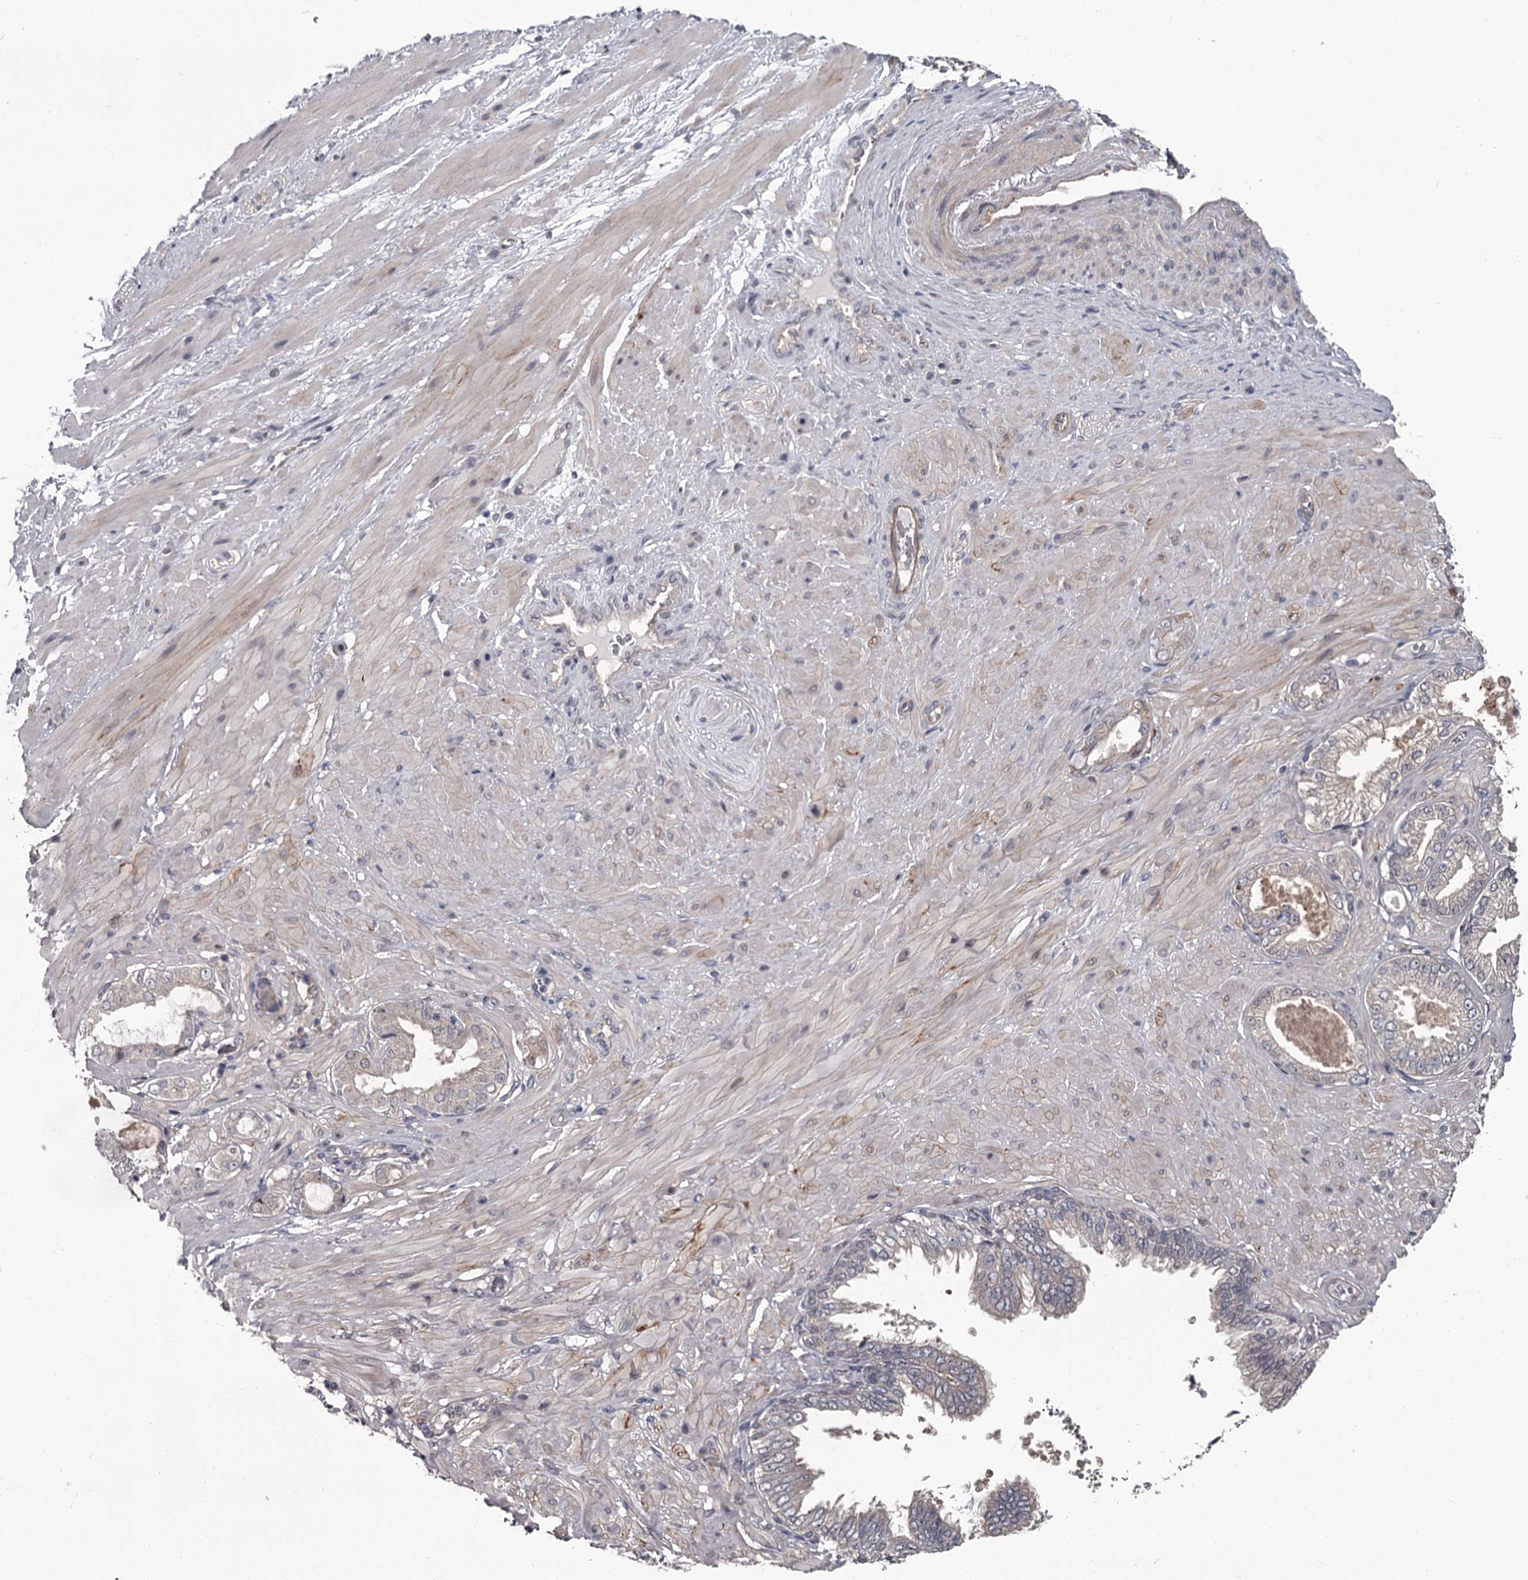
{"staining": {"intensity": "negative", "quantity": "none", "location": "none"}, "tissue": "adipose tissue", "cell_type": "Adipocytes", "image_type": "normal", "snomed": [{"axis": "morphology", "description": "Normal tissue, NOS"}, {"axis": "morphology", "description": "Adenocarcinoma, Low grade"}, {"axis": "topography", "description": "Prostate"}, {"axis": "topography", "description": "Peripheral nerve tissue"}], "caption": "A micrograph of human adipose tissue is negative for staining in adipocytes. (DAB (3,3'-diaminobenzidine) IHC visualized using brightfield microscopy, high magnification).", "gene": "DAO", "patient": {"sex": "male", "age": 63}}